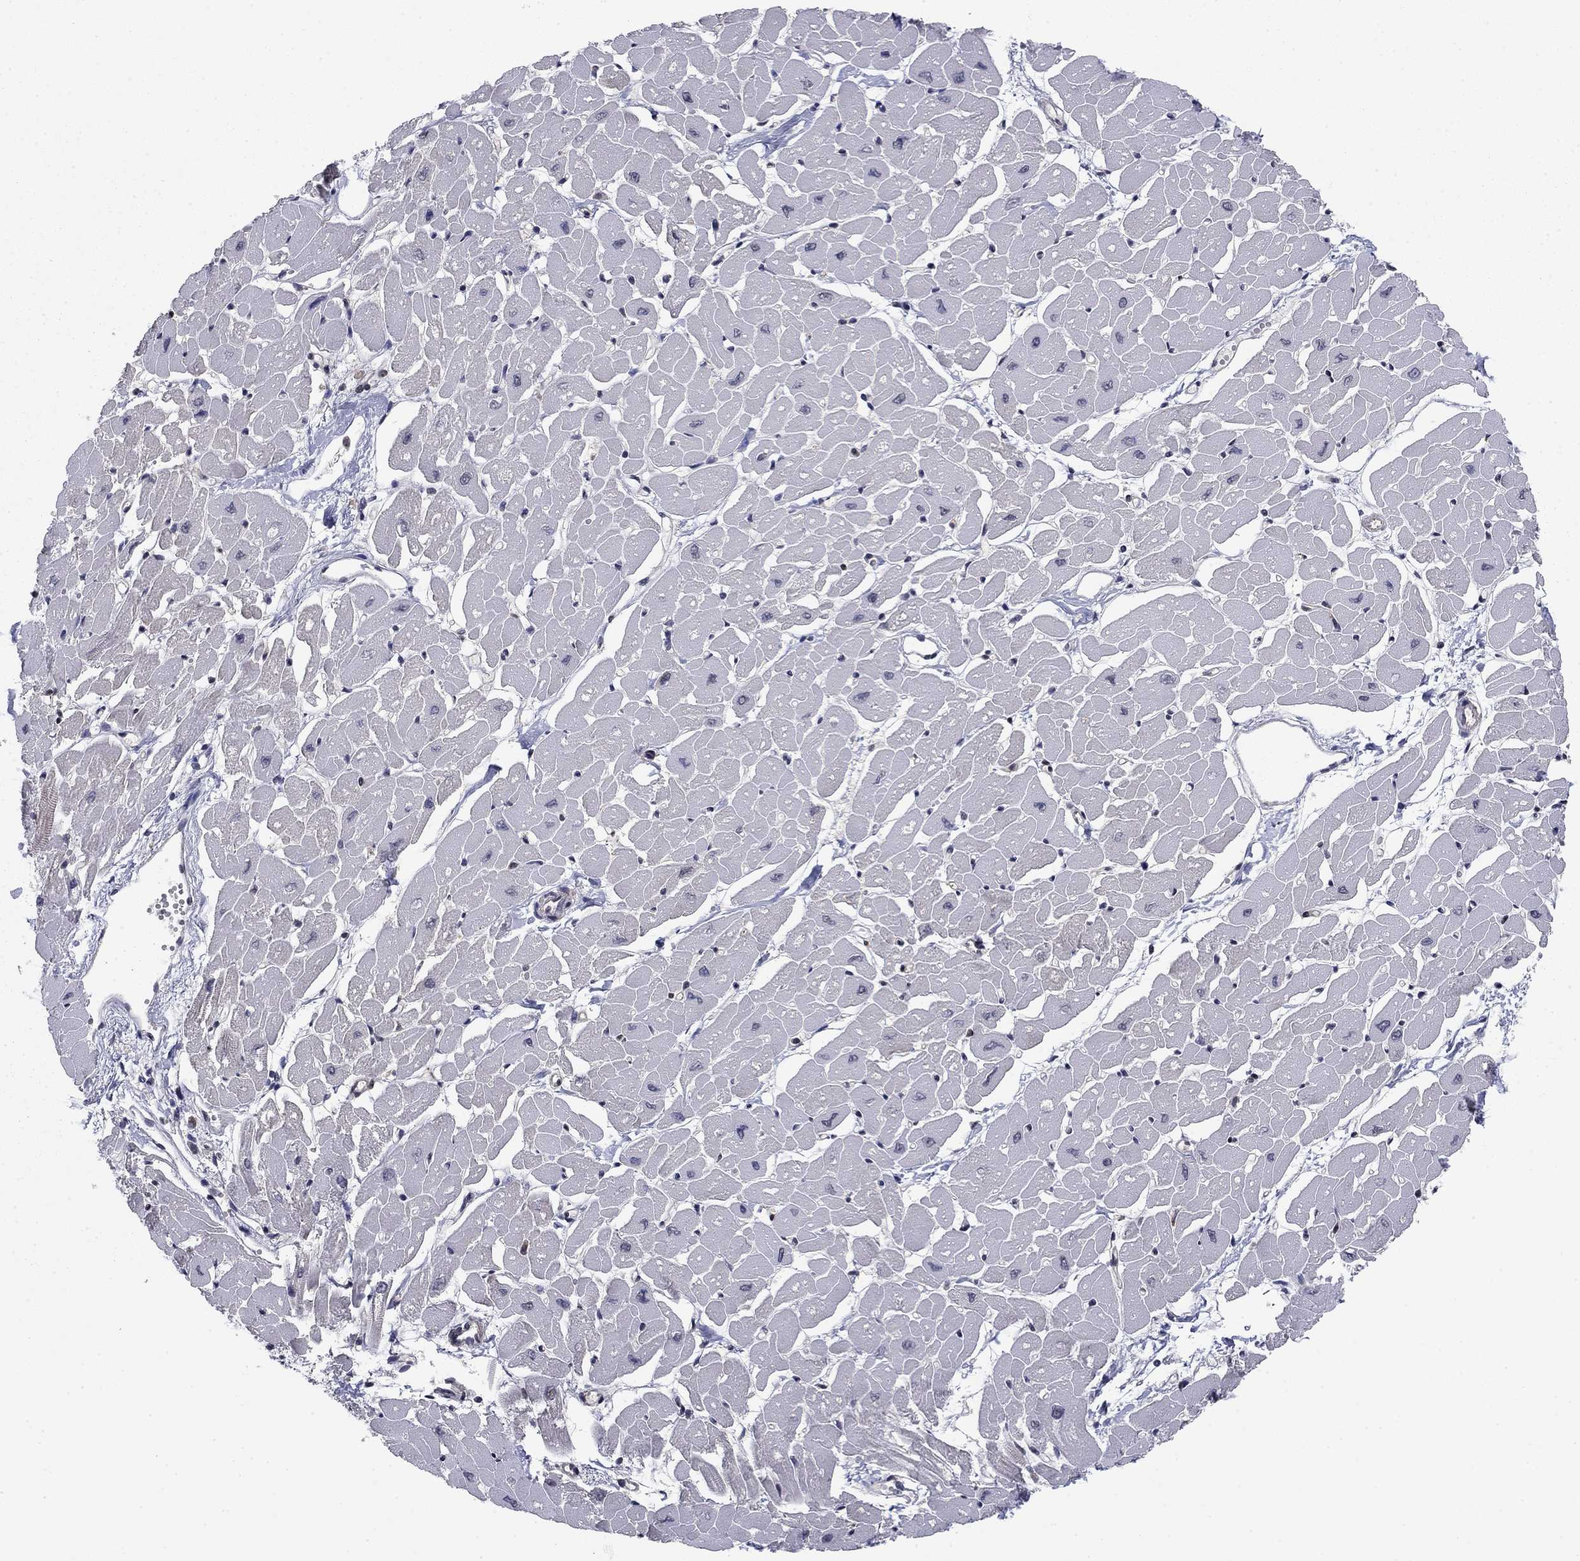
{"staining": {"intensity": "negative", "quantity": "none", "location": "none"}, "tissue": "heart muscle", "cell_type": "Cardiomyocytes", "image_type": "normal", "snomed": [{"axis": "morphology", "description": "Normal tissue, NOS"}, {"axis": "topography", "description": "Heart"}], "caption": "Cardiomyocytes show no significant protein staining in benign heart muscle. Brightfield microscopy of IHC stained with DAB (brown) and hematoxylin (blue), captured at high magnification.", "gene": "FKBP4", "patient": {"sex": "male", "age": 57}}